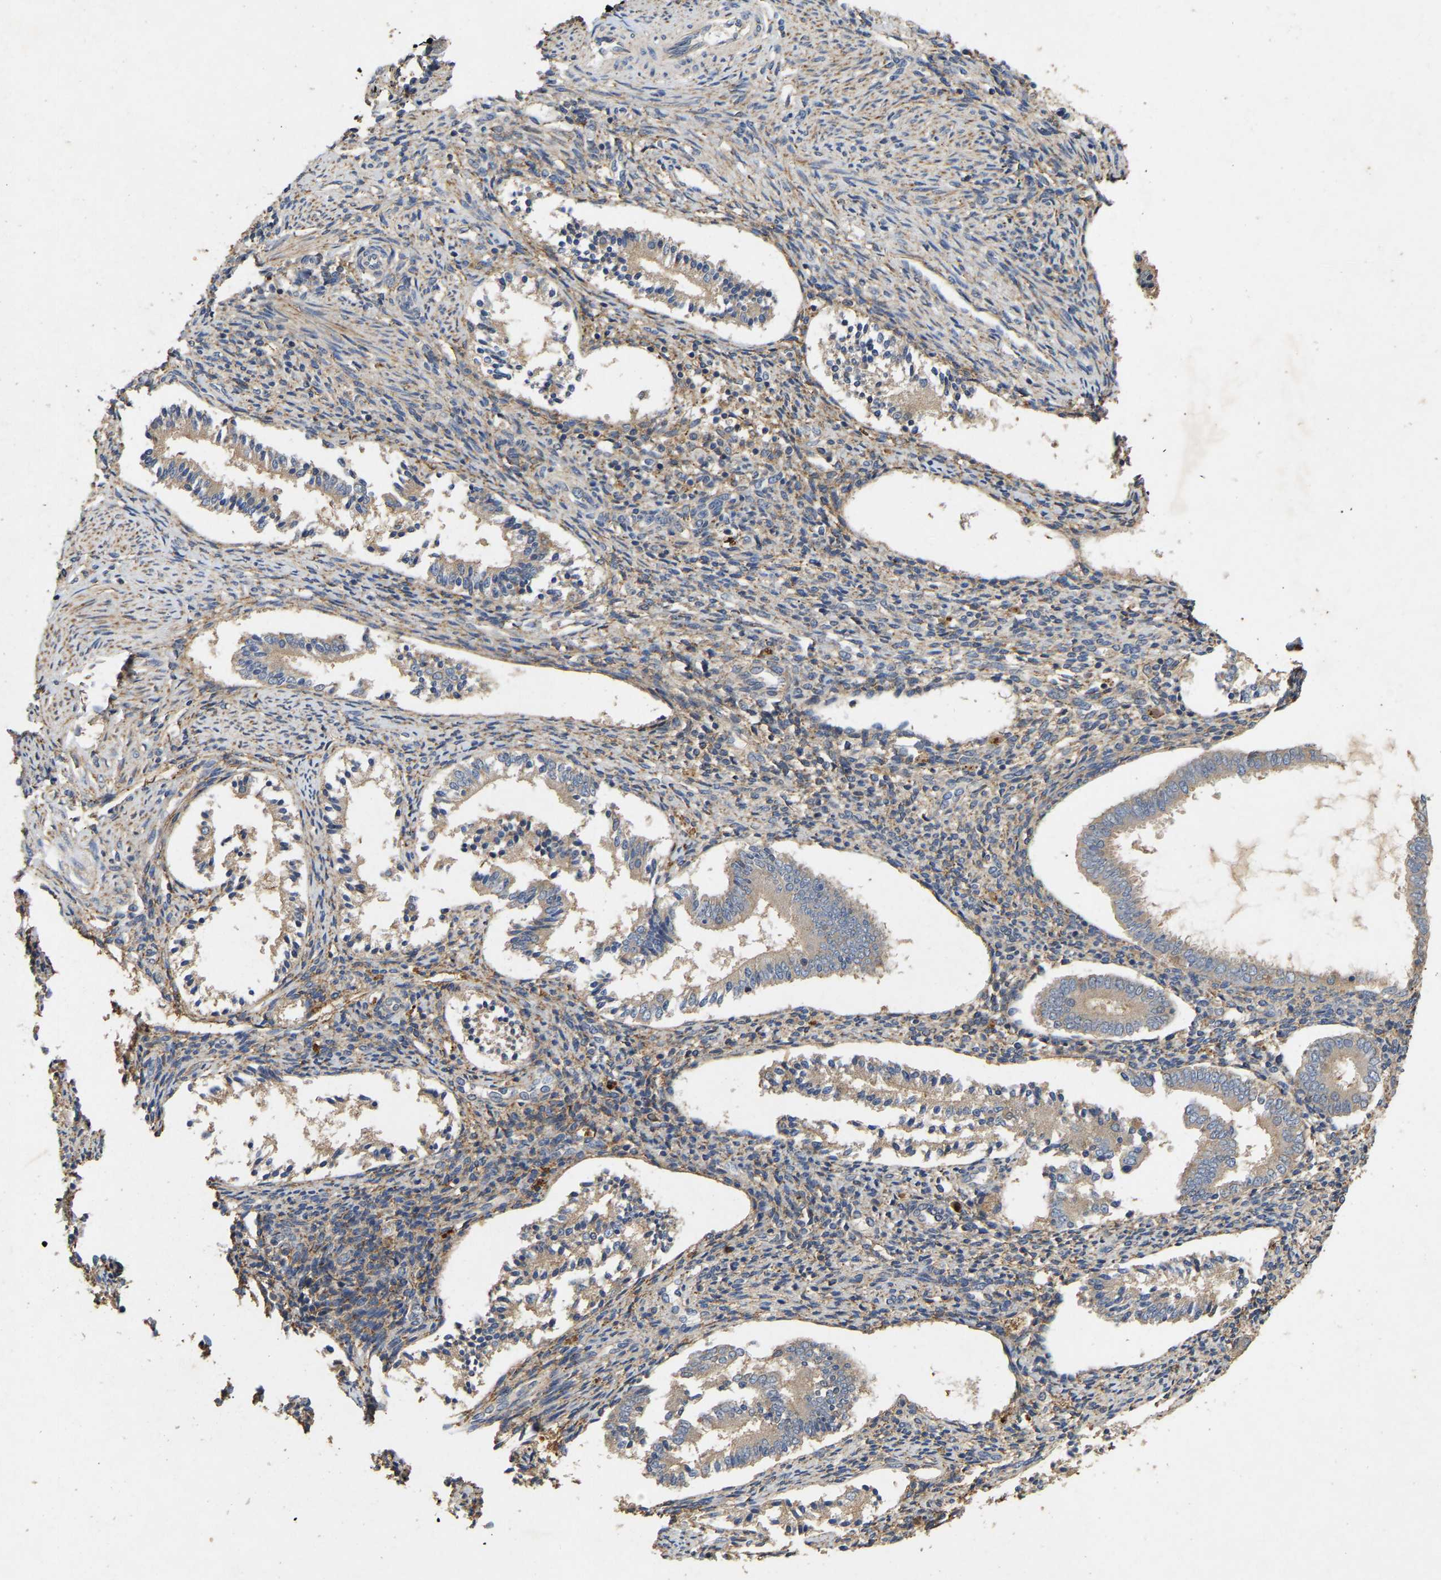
{"staining": {"intensity": "weak", "quantity": "25%-75%", "location": "cytoplasmic/membranous"}, "tissue": "endometrium", "cell_type": "Cells in endometrial stroma", "image_type": "normal", "snomed": [{"axis": "morphology", "description": "Normal tissue, NOS"}, {"axis": "topography", "description": "Endometrium"}], "caption": "Endometrium was stained to show a protein in brown. There is low levels of weak cytoplasmic/membranous staining in approximately 25%-75% of cells in endometrial stroma.", "gene": "LPAR2", "patient": {"sex": "female", "age": 42}}